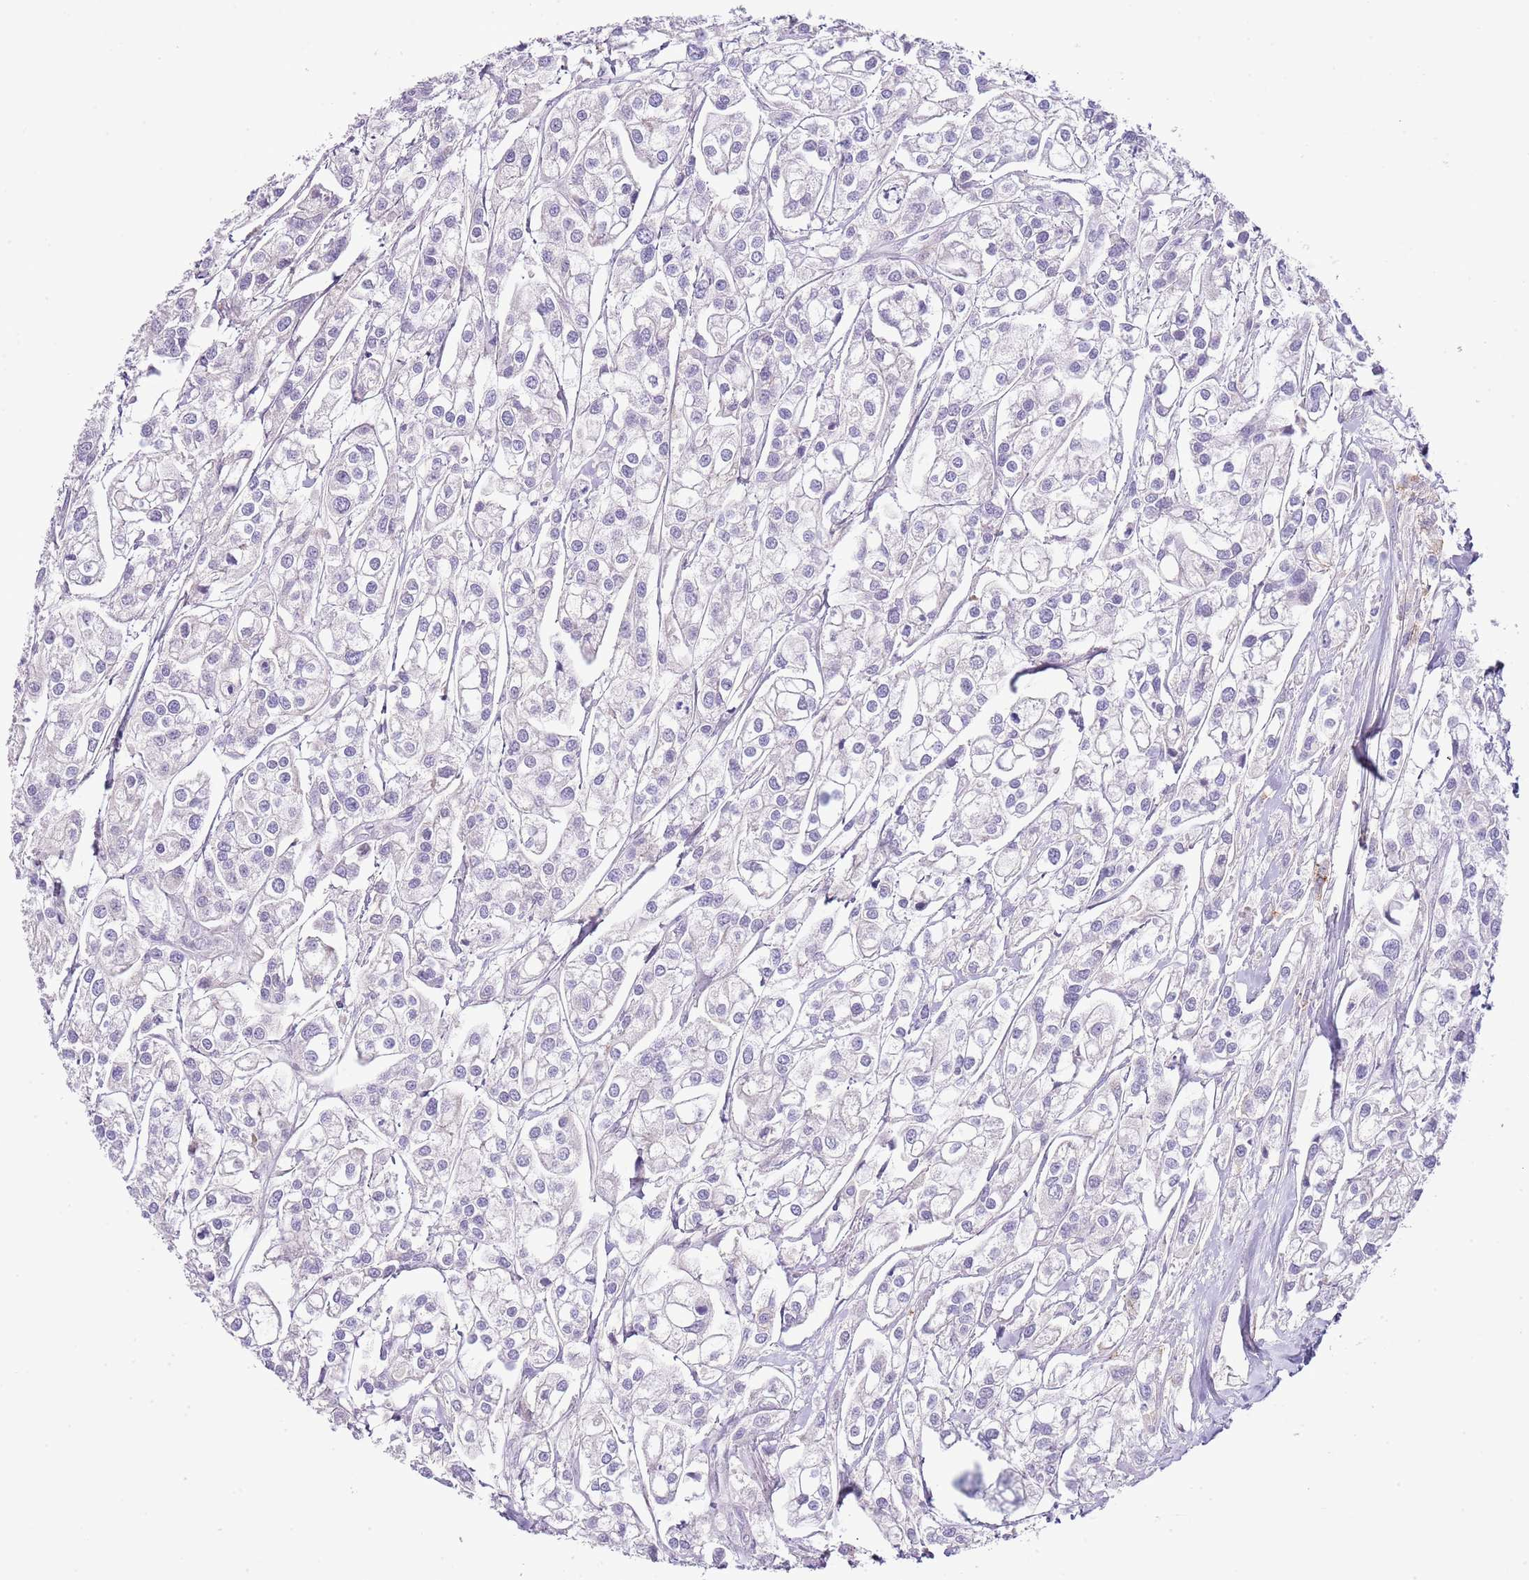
{"staining": {"intensity": "negative", "quantity": "none", "location": "none"}, "tissue": "urothelial cancer", "cell_type": "Tumor cells", "image_type": "cancer", "snomed": [{"axis": "morphology", "description": "Urothelial carcinoma, High grade"}, {"axis": "topography", "description": "Urinary bladder"}], "caption": "This image is of high-grade urothelial carcinoma stained with IHC to label a protein in brown with the nuclei are counter-stained blue. There is no expression in tumor cells.", "gene": "ABHD17A", "patient": {"sex": "male", "age": 67}}